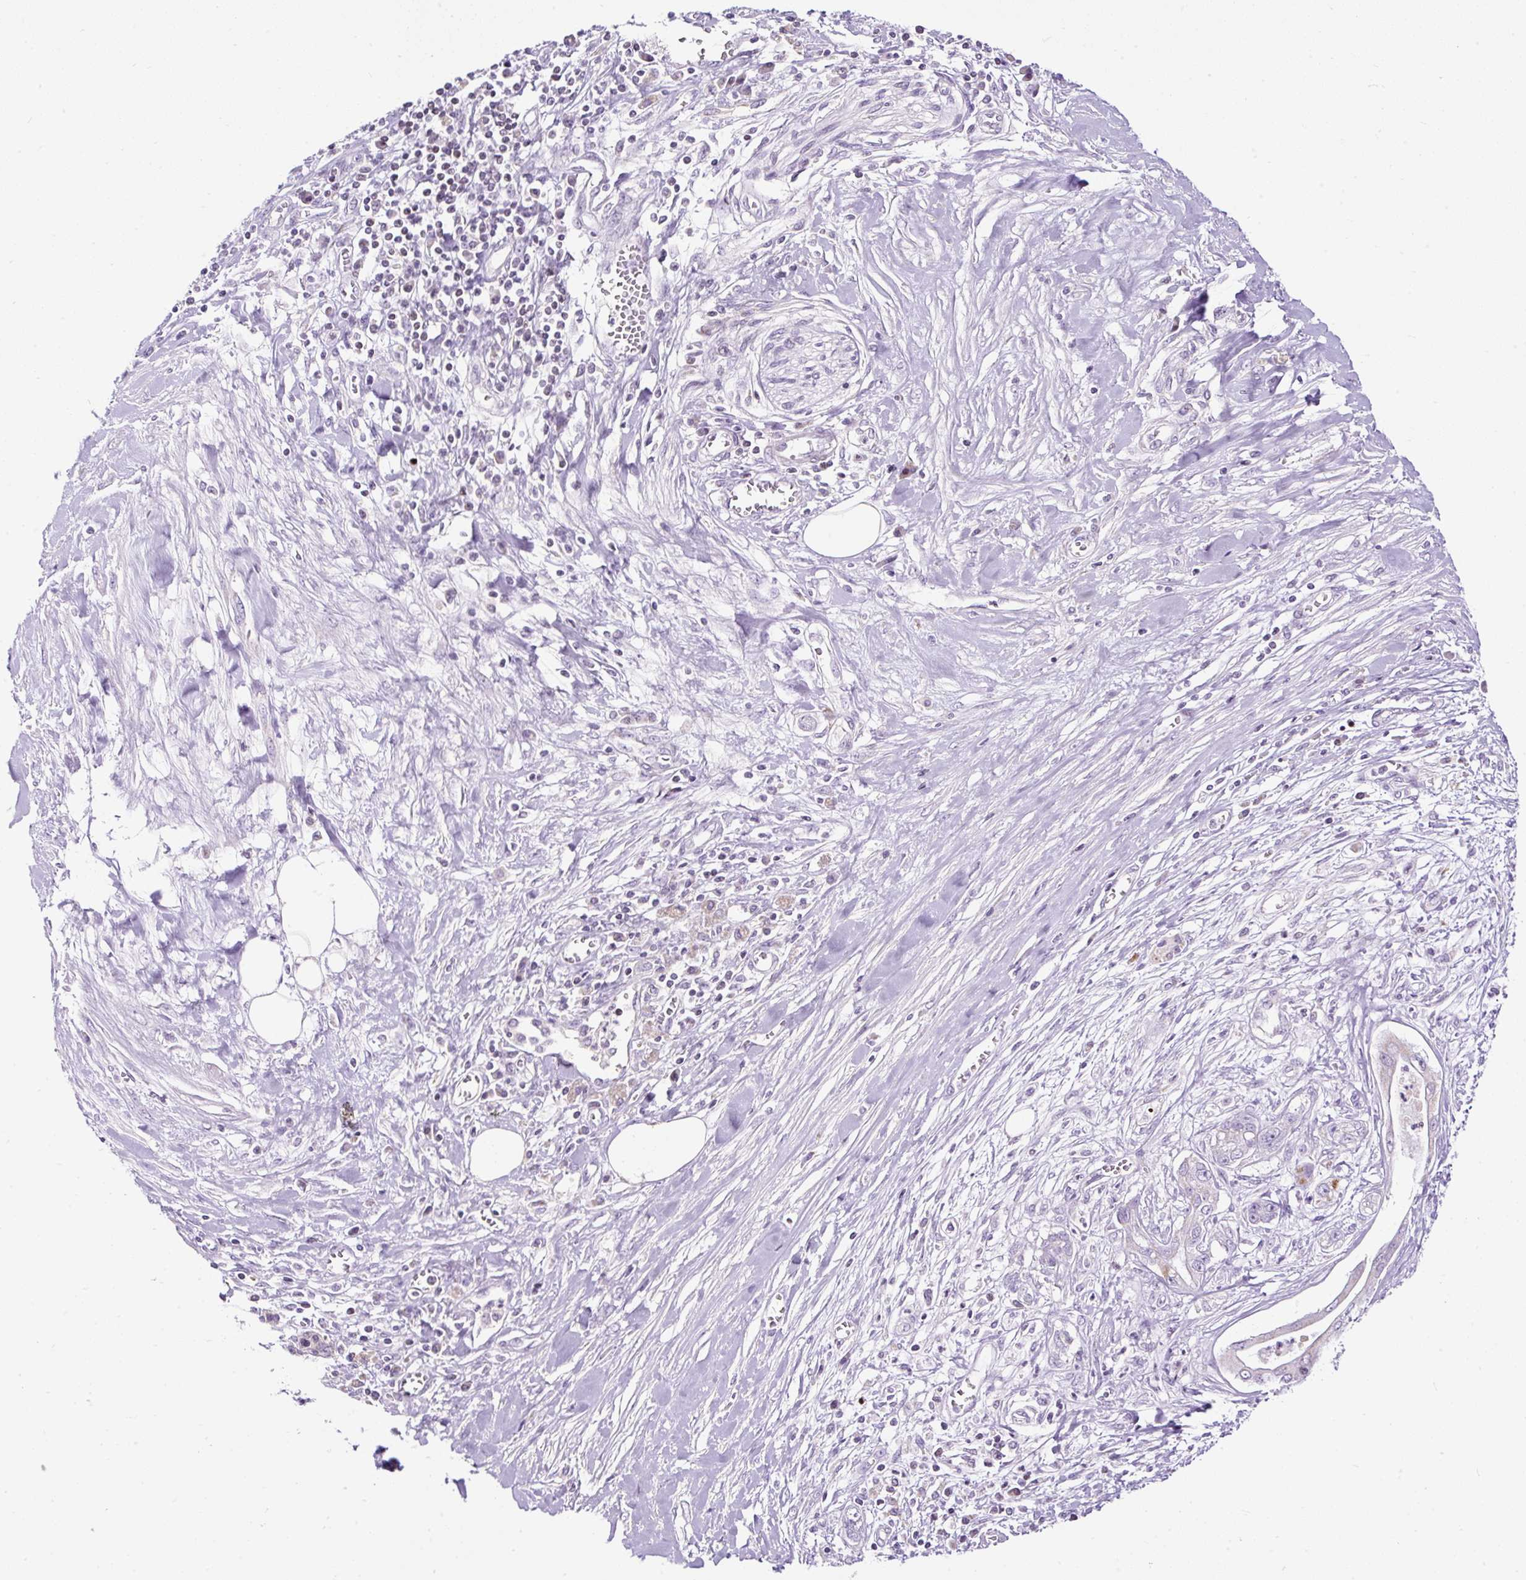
{"staining": {"intensity": "negative", "quantity": "none", "location": "none"}, "tissue": "pancreatic cancer", "cell_type": "Tumor cells", "image_type": "cancer", "snomed": [{"axis": "morphology", "description": "Adenocarcinoma, NOS"}, {"axis": "topography", "description": "Pancreas"}], "caption": "This photomicrograph is of pancreatic adenocarcinoma stained with immunohistochemistry to label a protein in brown with the nuclei are counter-stained blue. There is no staining in tumor cells.", "gene": "FMC1", "patient": {"sex": "female", "age": 56}}